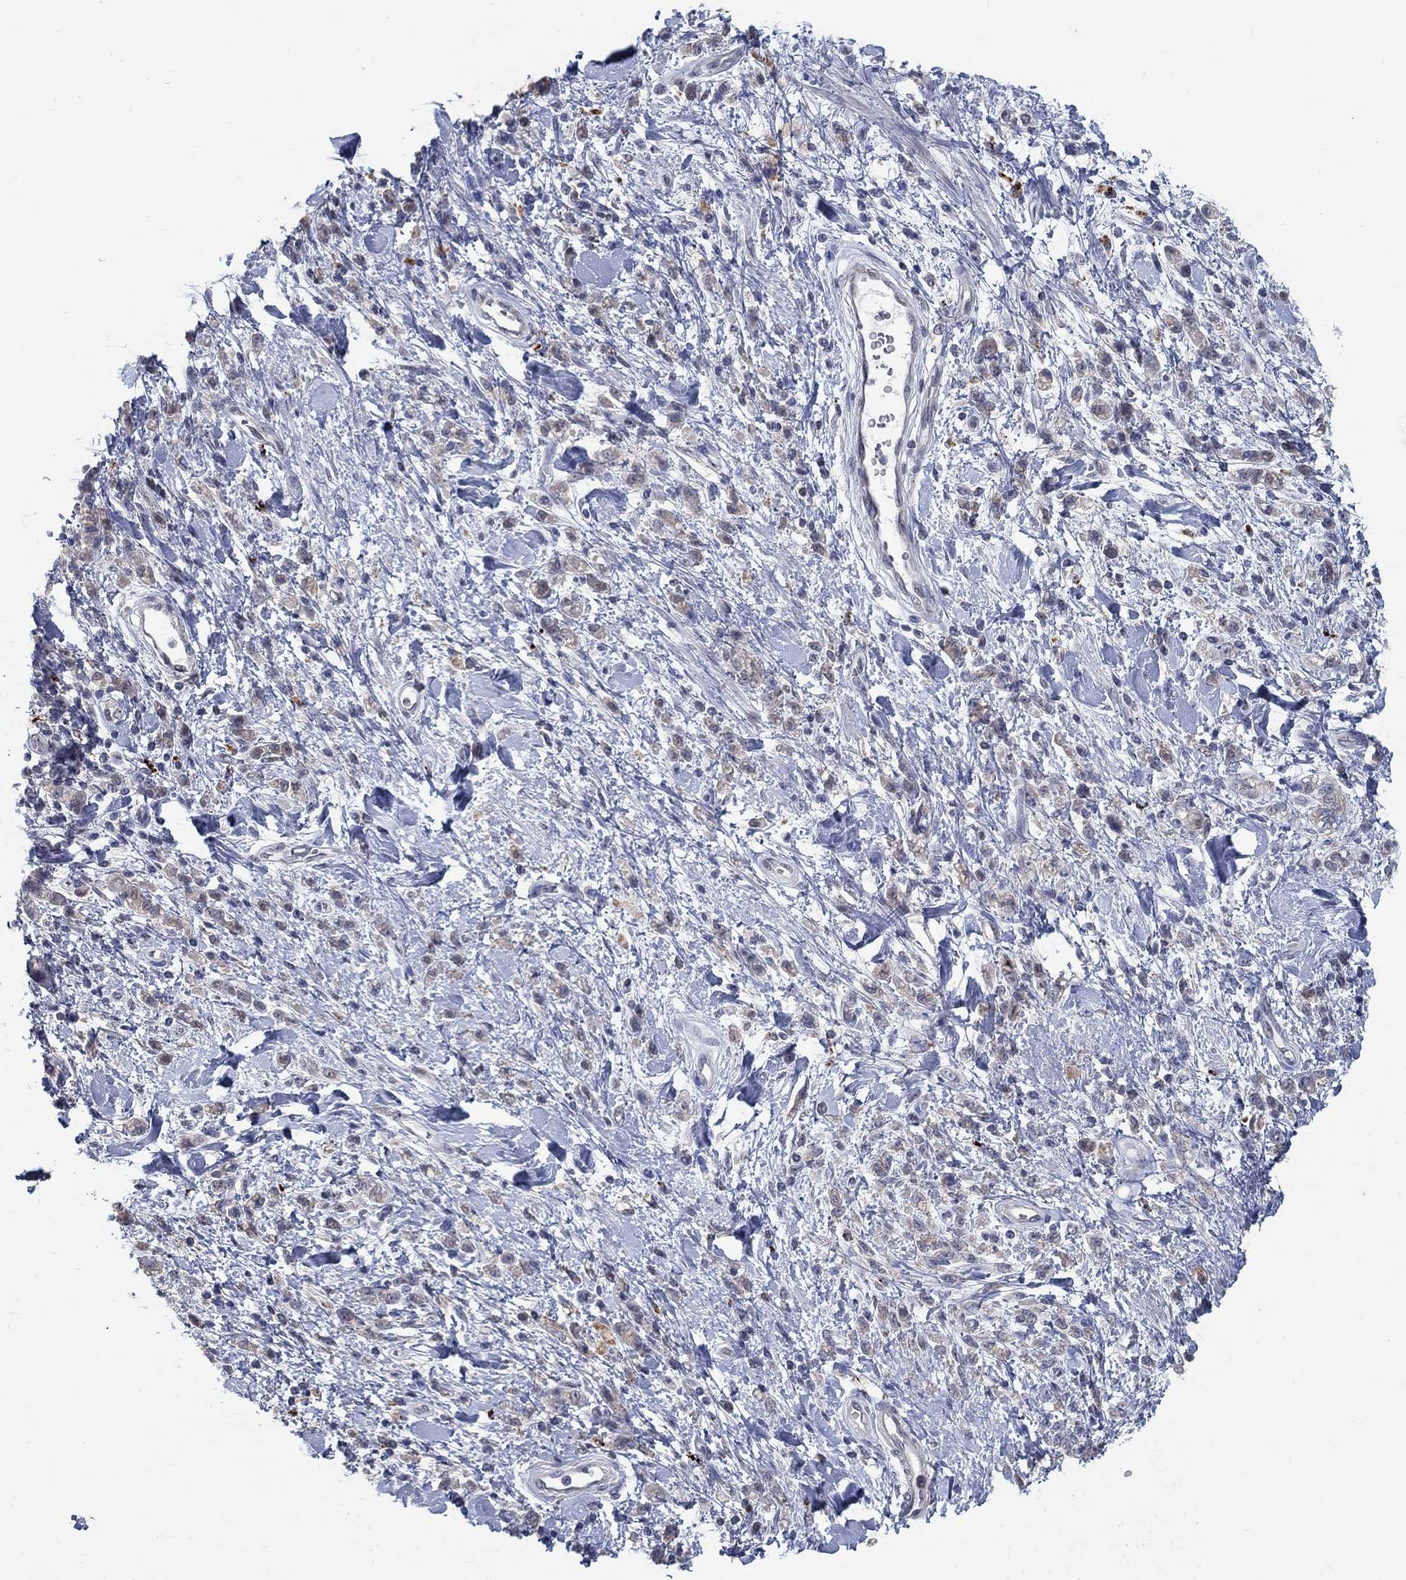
{"staining": {"intensity": "weak", "quantity": "25%-75%", "location": "cytoplasmic/membranous"}, "tissue": "stomach cancer", "cell_type": "Tumor cells", "image_type": "cancer", "snomed": [{"axis": "morphology", "description": "Adenocarcinoma, NOS"}, {"axis": "topography", "description": "Stomach"}], "caption": "Immunohistochemical staining of stomach cancer exhibits low levels of weak cytoplasmic/membranous protein positivity in approximately 25%-75% of tumor cells.", "gene": "MTSS2", "patient": {"sex": "male", "age": 77}}